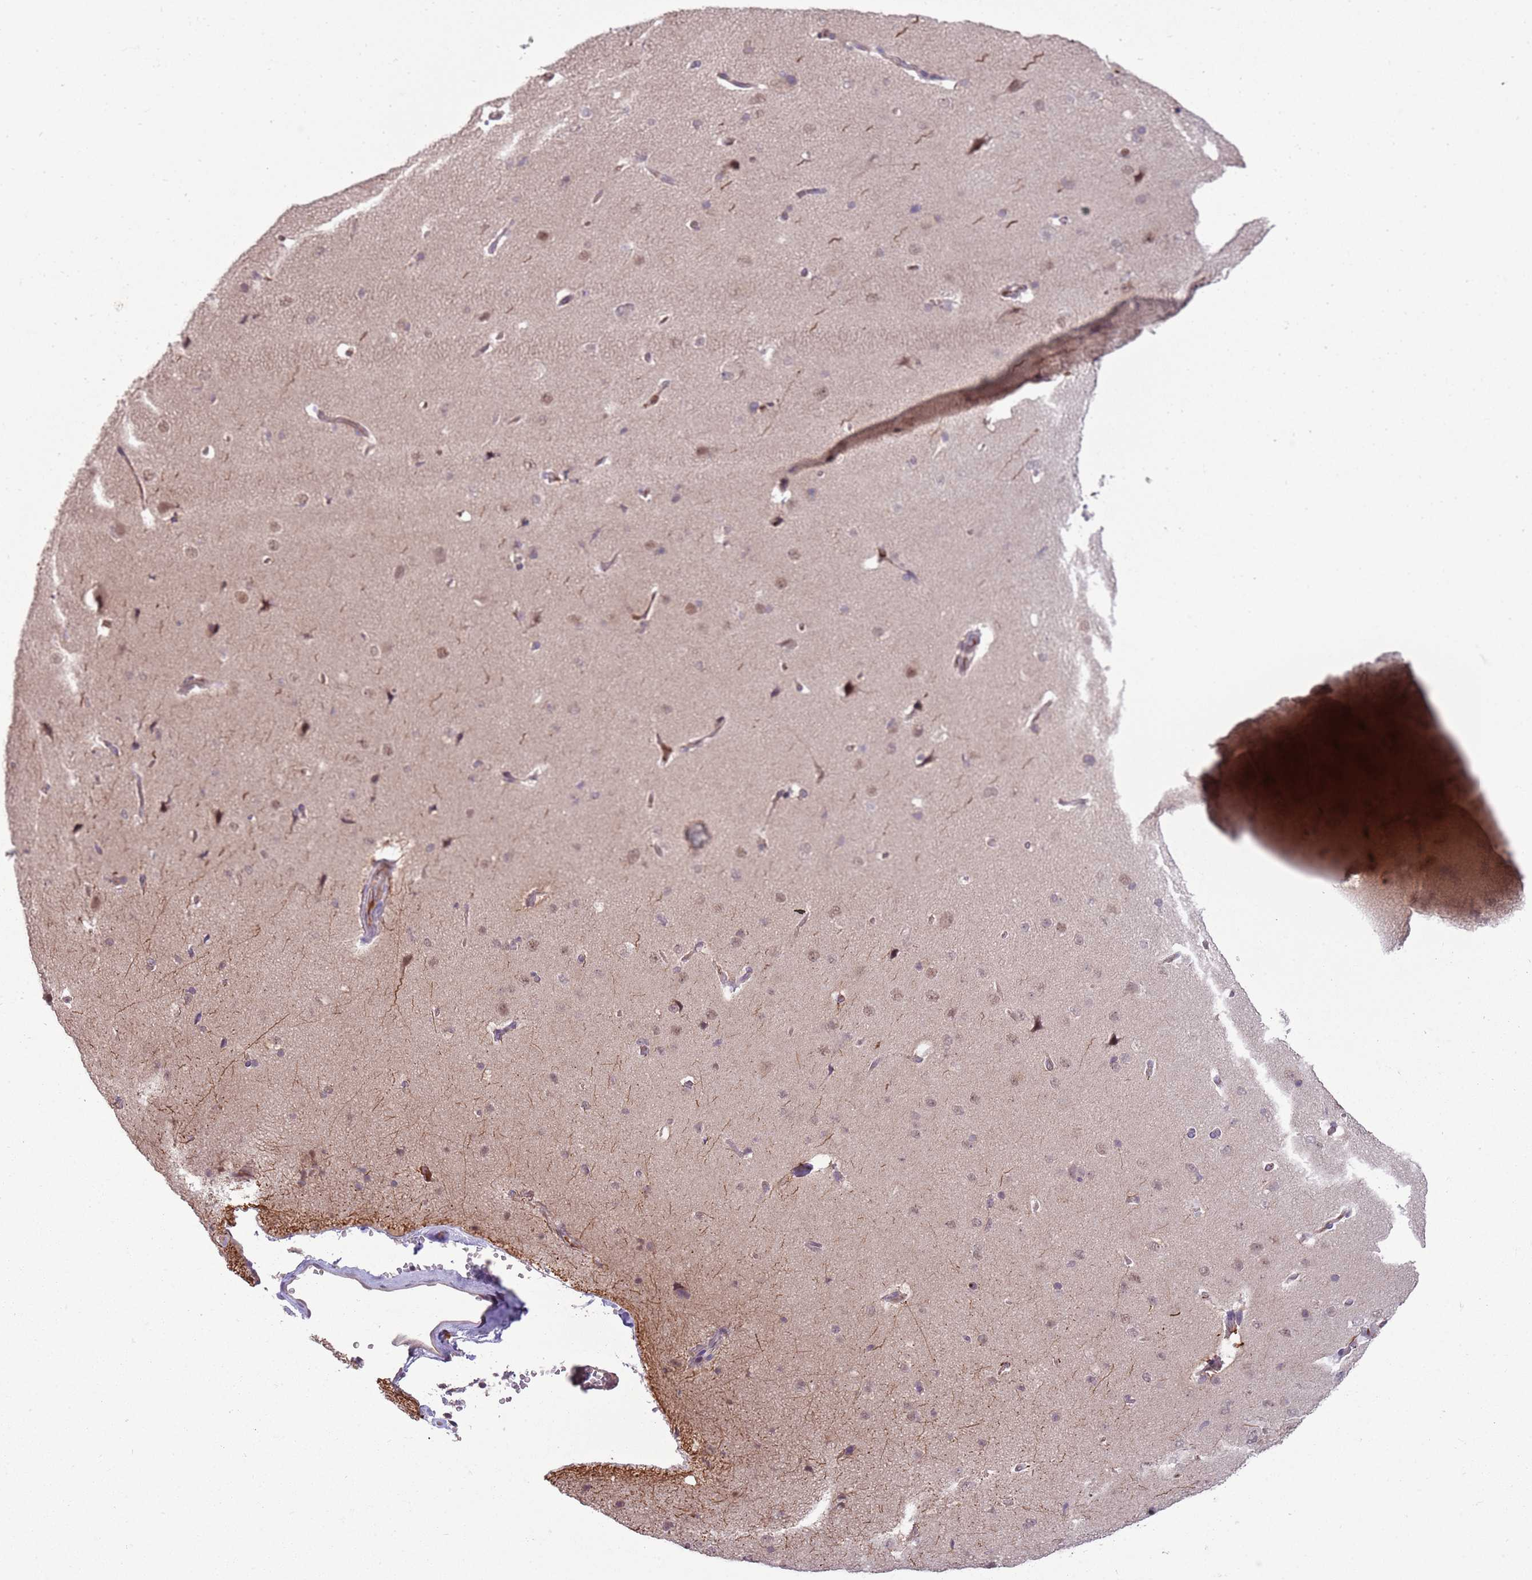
{"staining": {"intensity": "weak", "quantity": ">75%", "location": "nuclear"}, "tissue": "cerebral cortex", "cell_type": "Endothelial cells", "image_type": "normal", "snomed": [{"axis": "morphology", "description": "Normal tissue, NOS"}, {"axis": "topography", "description": "Cerebral cortex"}], "caption": "This image exhibits IHC staining of unremarkable human cerebral cortex, with low weak nuclear positivity in approximately >75% of endothelial cells.", "gene": "NBPF4", "patient": {"sex": "male", "age": 62}}